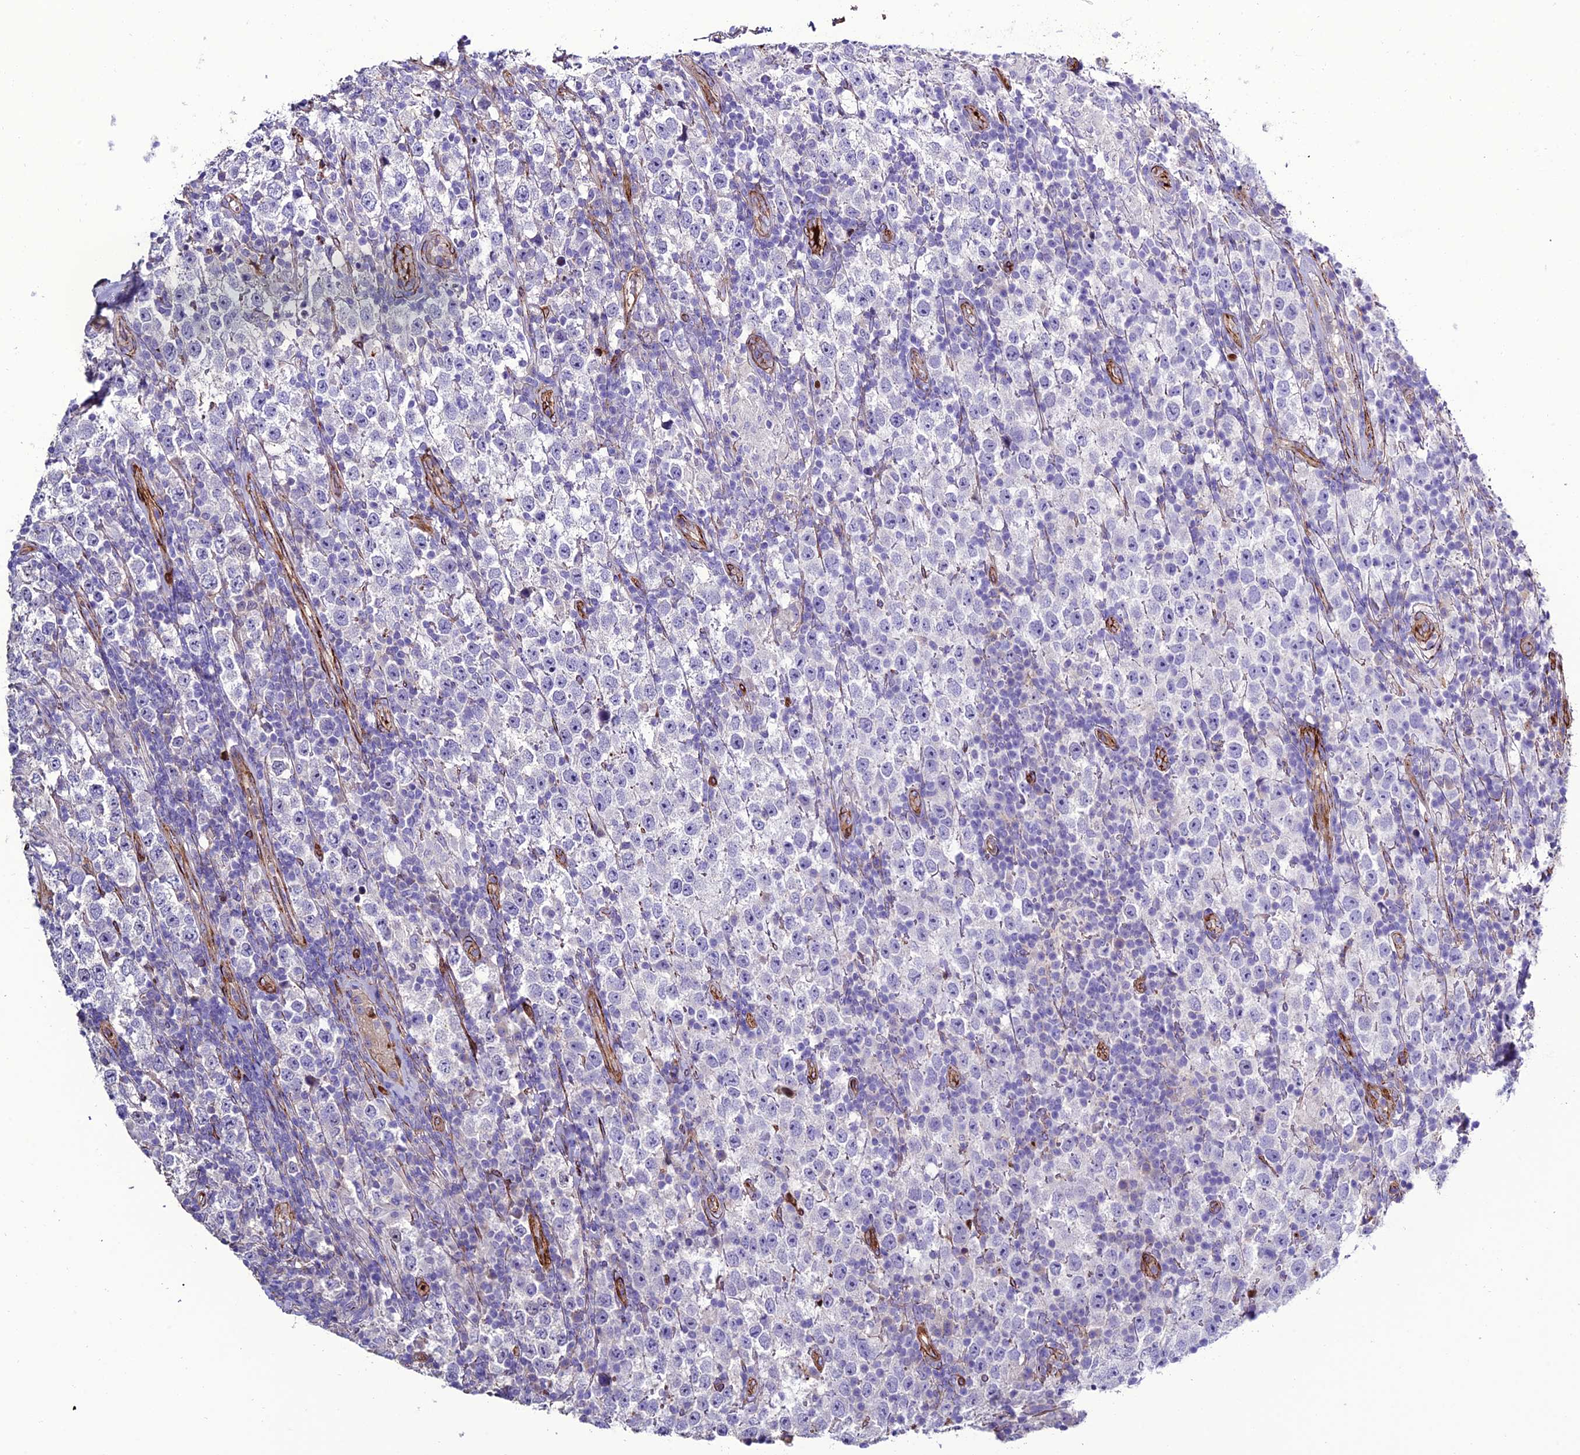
{"staining": {"intensity": "negative", "quantity": "none", "location": "none"}, "tissue": "testis cancer", "cell_type": "Tumor cells", "image_type": "cancer", "snomed": [{"axis": "morphology", "description": "Normal tissue, NOS"}, {"axis": "morphology", "description": "Urothelial carcinoma, High grade"}, {"axis": "morphology", "description": "Seminoma, NOS"}, {"axis": "morphology", "description": "Carcinoma, Embryonal, NOS"}, {"axis": "topography", "description": "Urinary bladder"}, {"axis": "topography", "description": "Testis"}], "caption": "Immunohistochemistry (IHC) photomicrograph of neoplastic tissue: human high-grade urothelial carcinoma (testis) stained with DAB (3,3'-diaminobenzidine) displays no significant protein staining in tumor cells. The staining is performed using DAB brown chromogen with nuclei counter-stained in using hematoxylin.", "gene": "REX1BD", "patient": {"sex": "male", "age": 41}}